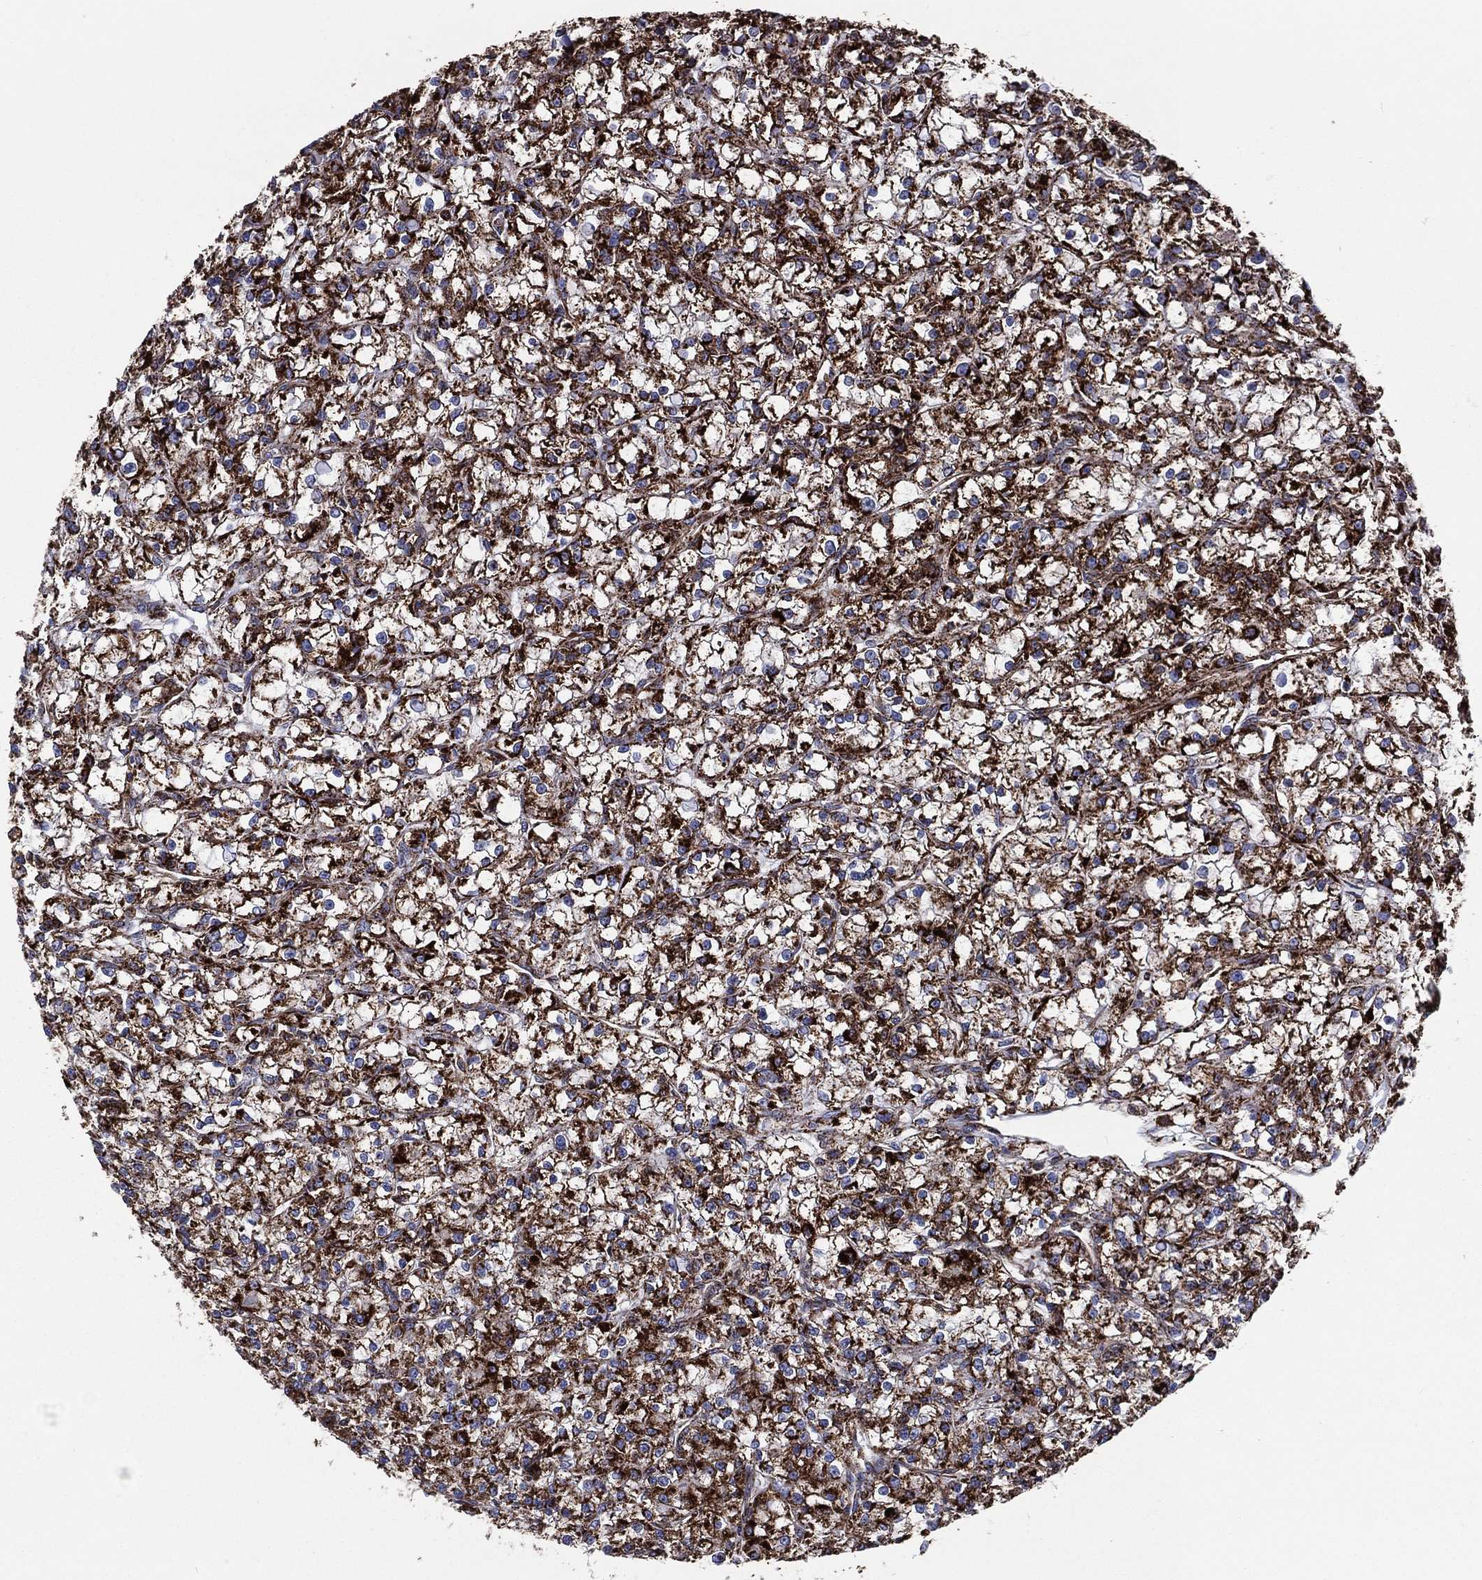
{"staining": {"intensity": "strong", "quantity": ">75%", "location": "cytoplasmic/membranous"}, "tissue": "renal cancer", "cell_type": "Tumor cells", "image_type": "cancer", "snomed": [{"axis": "morphology", "description": "Adenocarcinoma, NOS"}, {"axis": "topography", "description": "Kidney"}], "caption": "Renal cancer stained for a protein (brown) demonstrates strong cytoplasmic/membranous positive expression in about >75% of tumor cells.", "gene": "ANKRD37", "patient": {"sex": "female", "age": 59}}